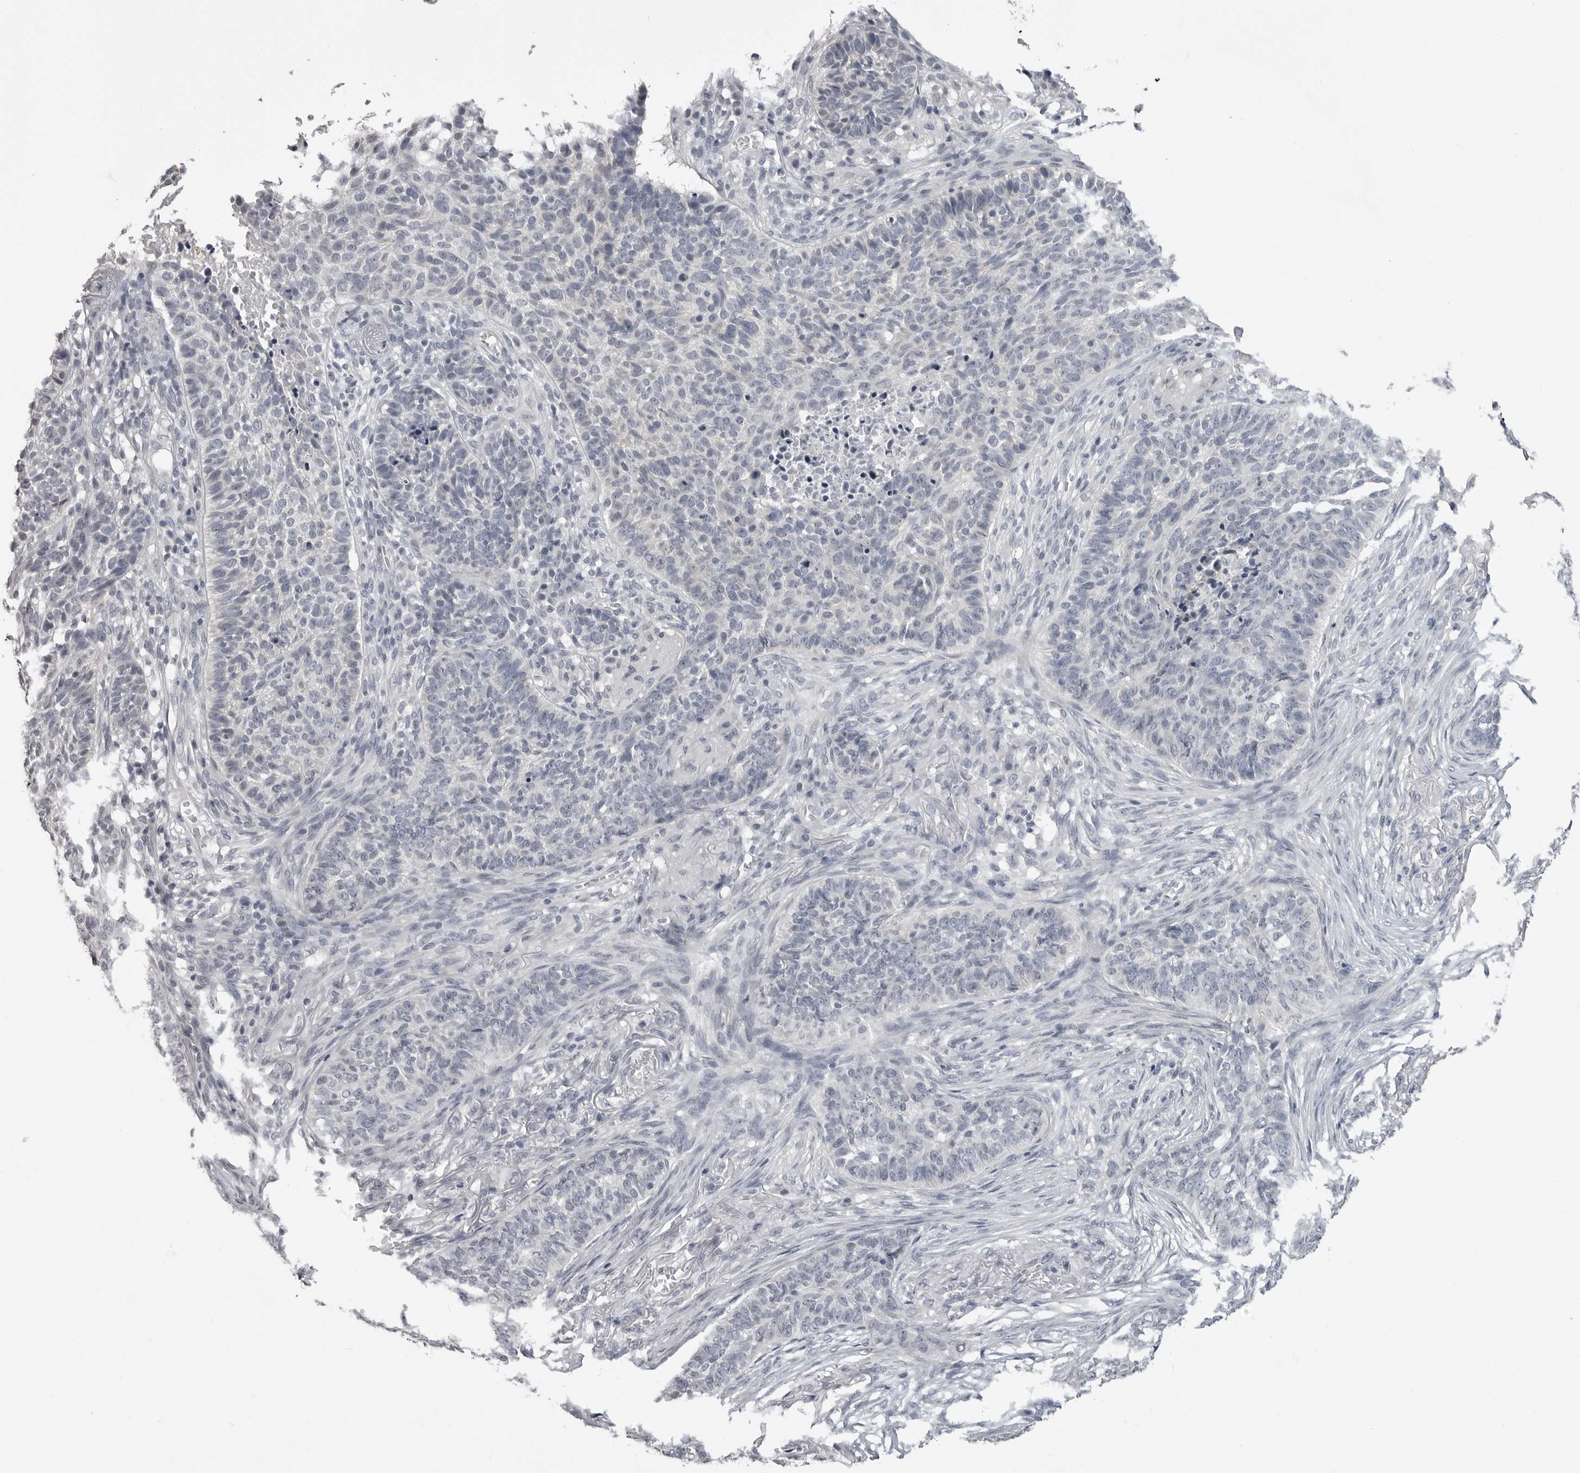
{"staining": {"intensity": "negative", "quantity": "none", "location": "none"}, "tissue": "skin cancer", "cell_type": "Tumor cells", "image_type": "cancer", "snomed": [{"axis": "morphology", "description": "Basal cell carcinoma"}, {"axis": "topography", "description": "Skin"}], "caption": "Immunohistochemistry image of neoplastic tissue: human skin cancer (basal cell carcinoma) stained with DAB shows no significant protein staining in tumor cells.", "gene": "GPN2", "patient": {"sex": "male", "age": 85}}